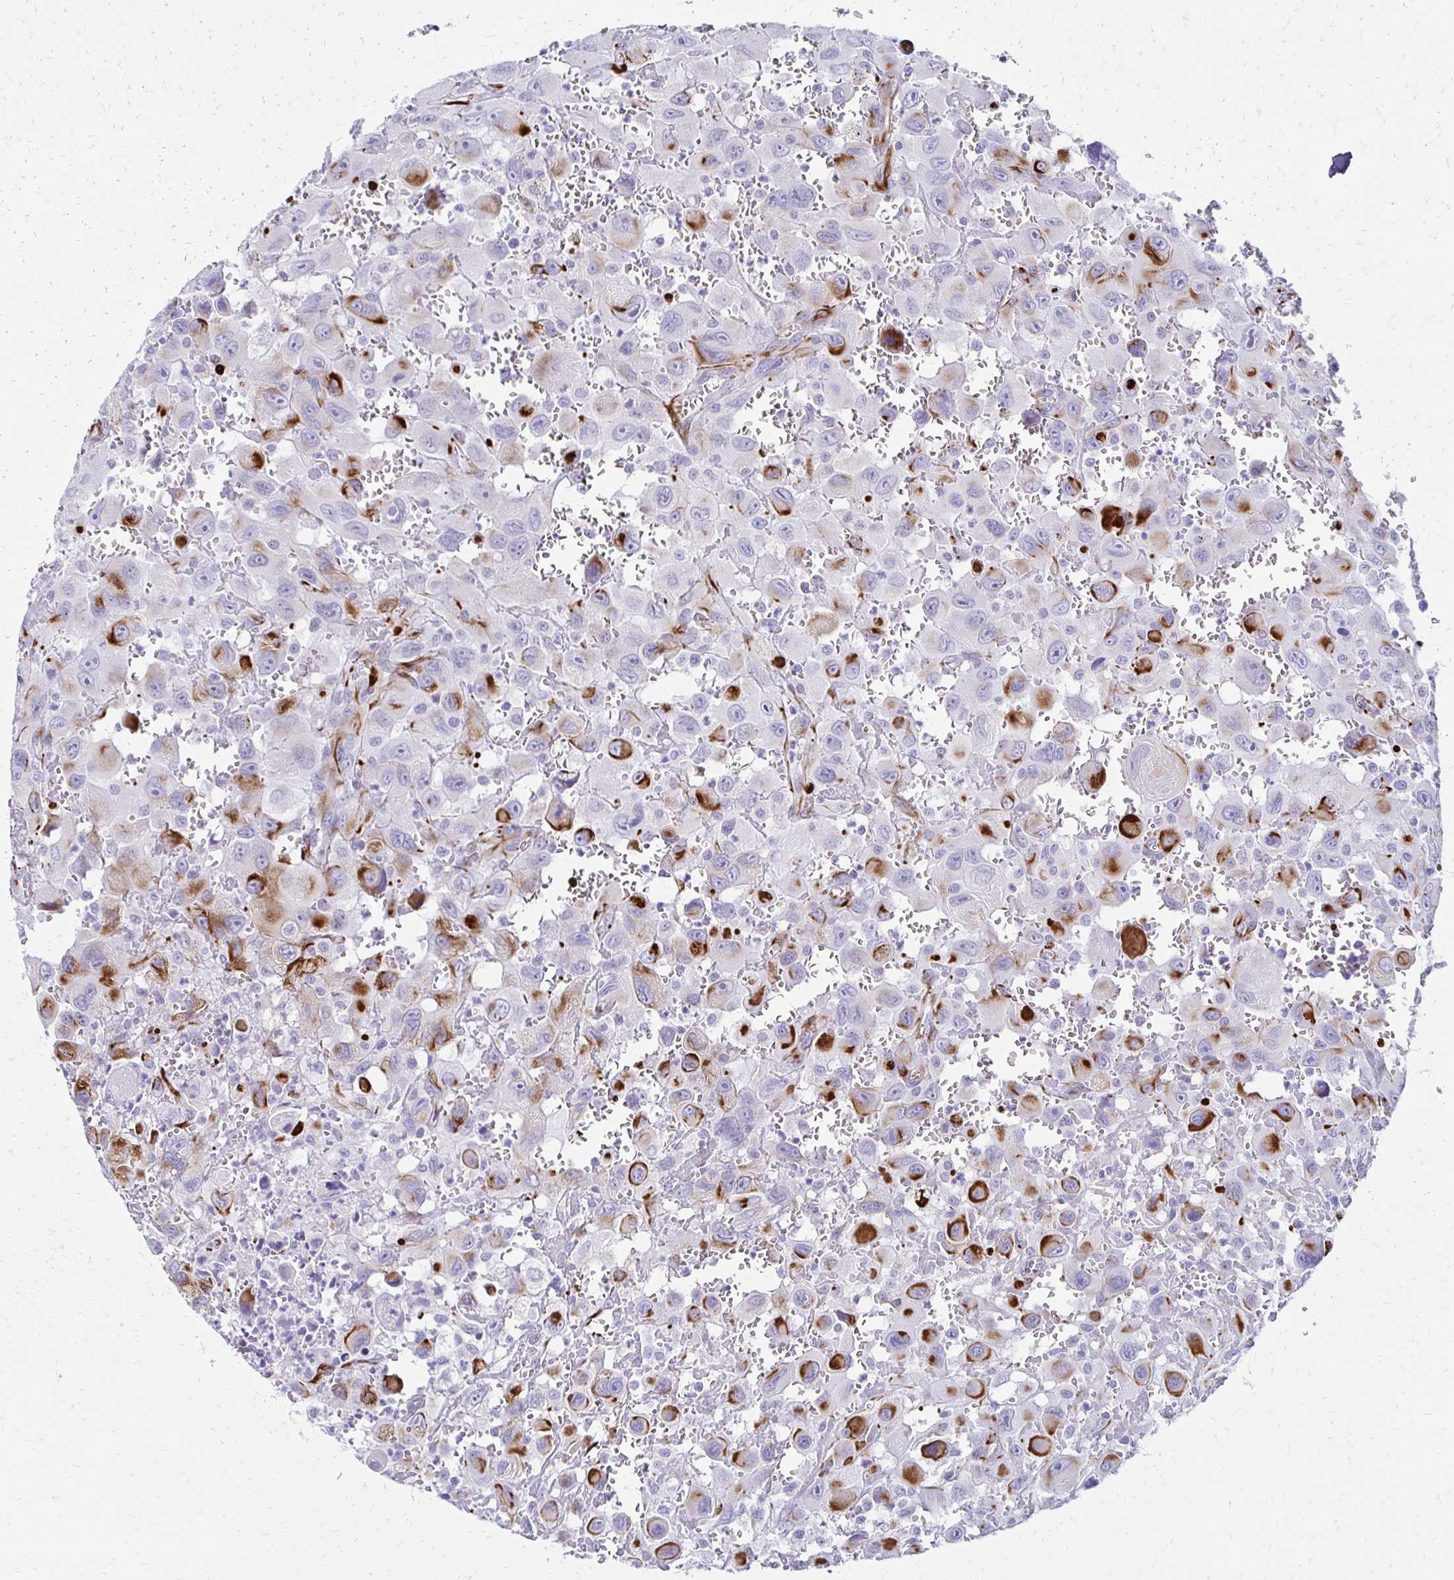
{"staining": {"intensity": "strong", "quantity": "<25%", "location": "cytoplasmic/membranous"}, "tissue": "head and neck cancer", "cell_type": "Tumor cells", "image_type": "cancer", "snomed": [{"axis": "morphology", "description": "Squamous cell carcinoma, NOS"}, {"axis": "morphology", "description": "Squamous cell carcinoma, metastatic, NOS"}, {"axis": "topography", "description": "Oral tissue"}, {"axis": "topography", "description": "Head-Neck"}], "caption": "A brown stain labels strong cytoplasmic/membranous staining of a protein in head and neck metastatic squamous cell carcinoma tumor cells. (brown staining indicates protein expression, while blue staining denotes nuclei).", "gene": "TMEM54", "patient": {"sex": "female", "age": 85}}